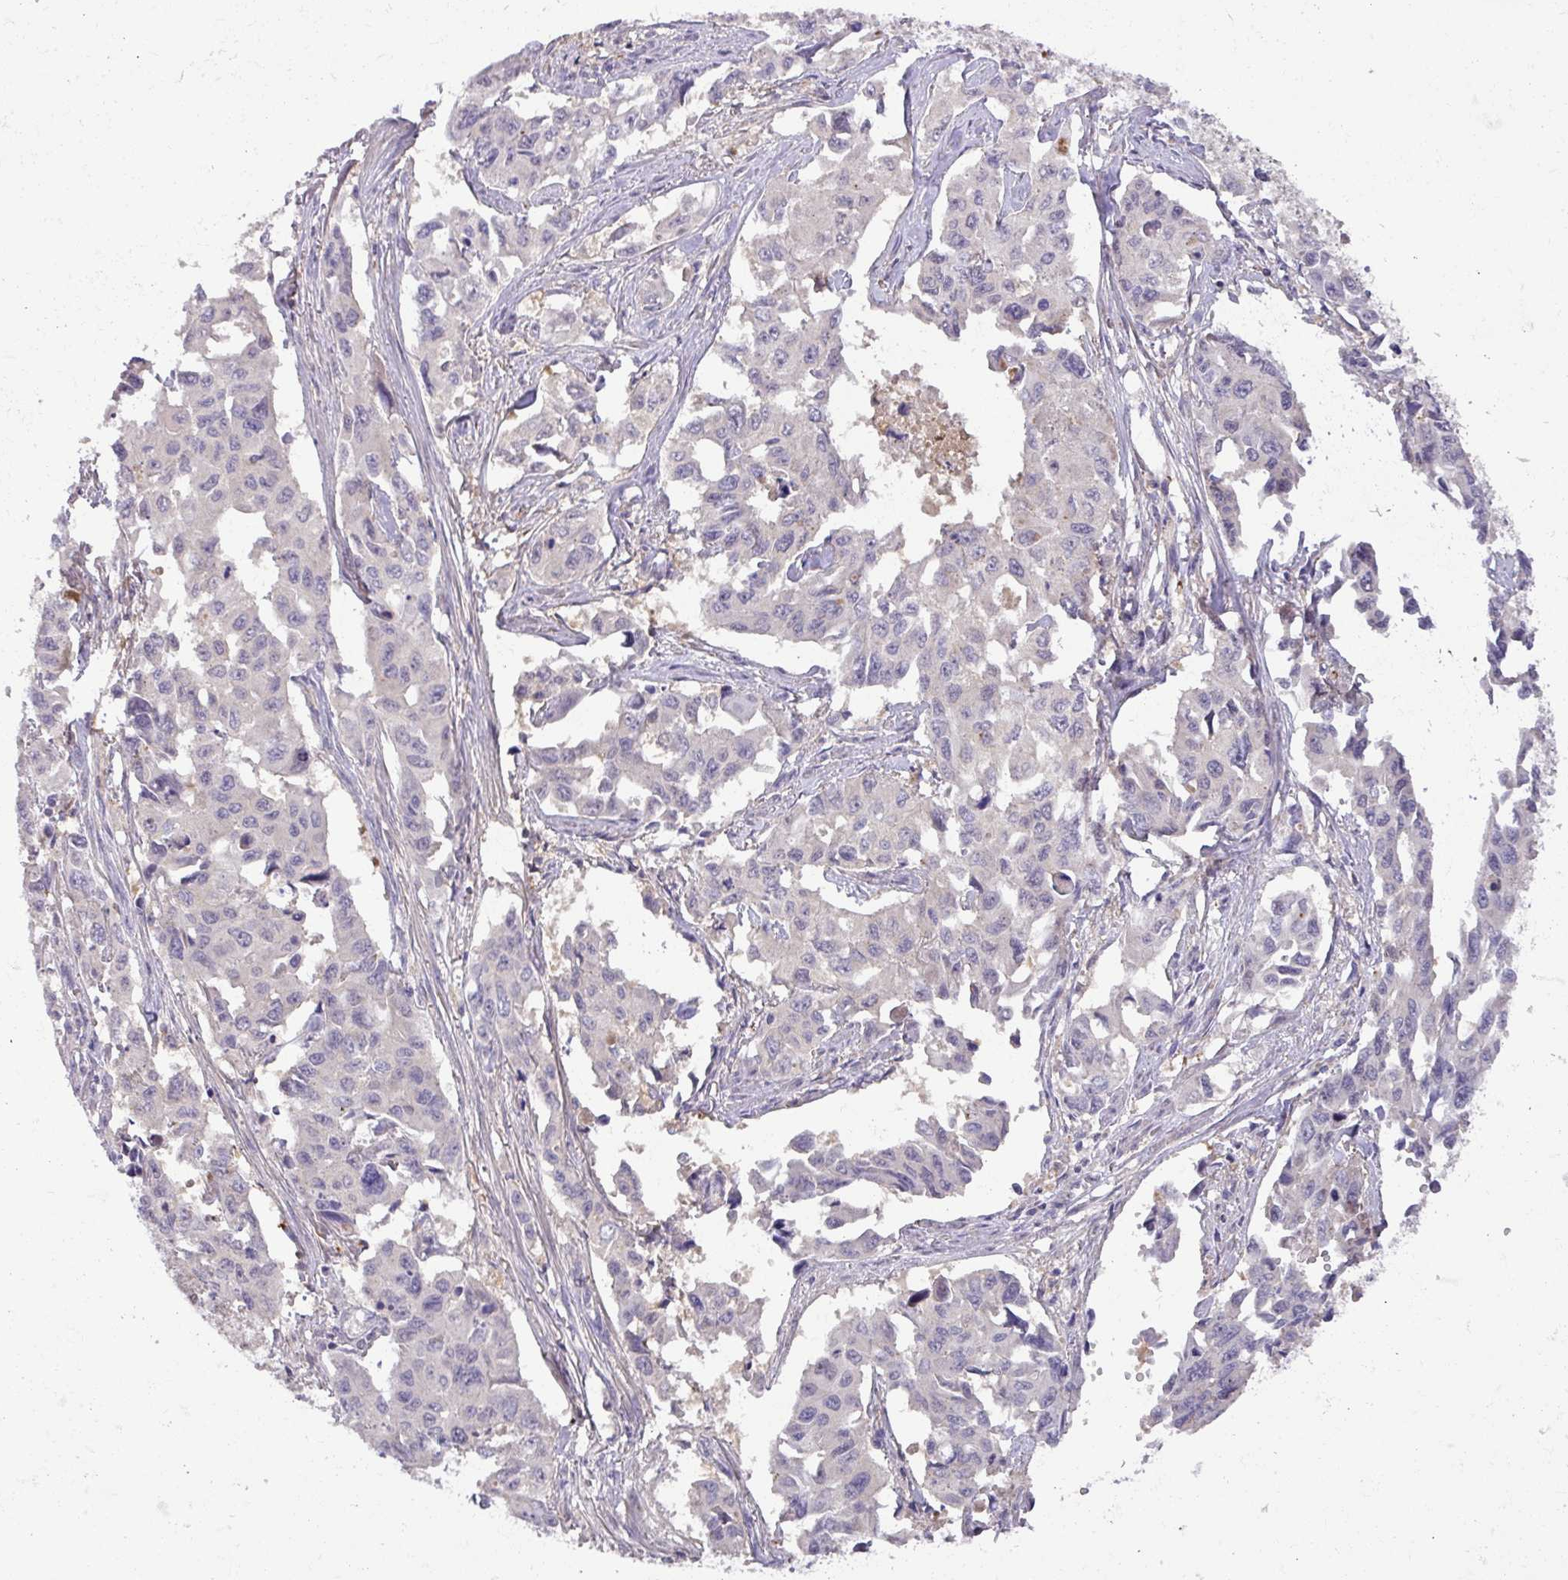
{"staining": {"intensity": "negative", "quantity": "none", "location": "none"}, "tissue": "lung cancer", "cell_type": "Tumor cells", "image_type": "cancer", "snomed": [{"axis": "morphology", "description": "Adenocarcinoma, NOS"}, {"axis": "topography", "description": "Lung"}], "caption": "Tumor cells are negative for brown protein staining in adenocarcinoma (lung). Nuclei are stained in blue.", "gene": "HOXC13", "patient": {"sex": "male", "age": 64}}